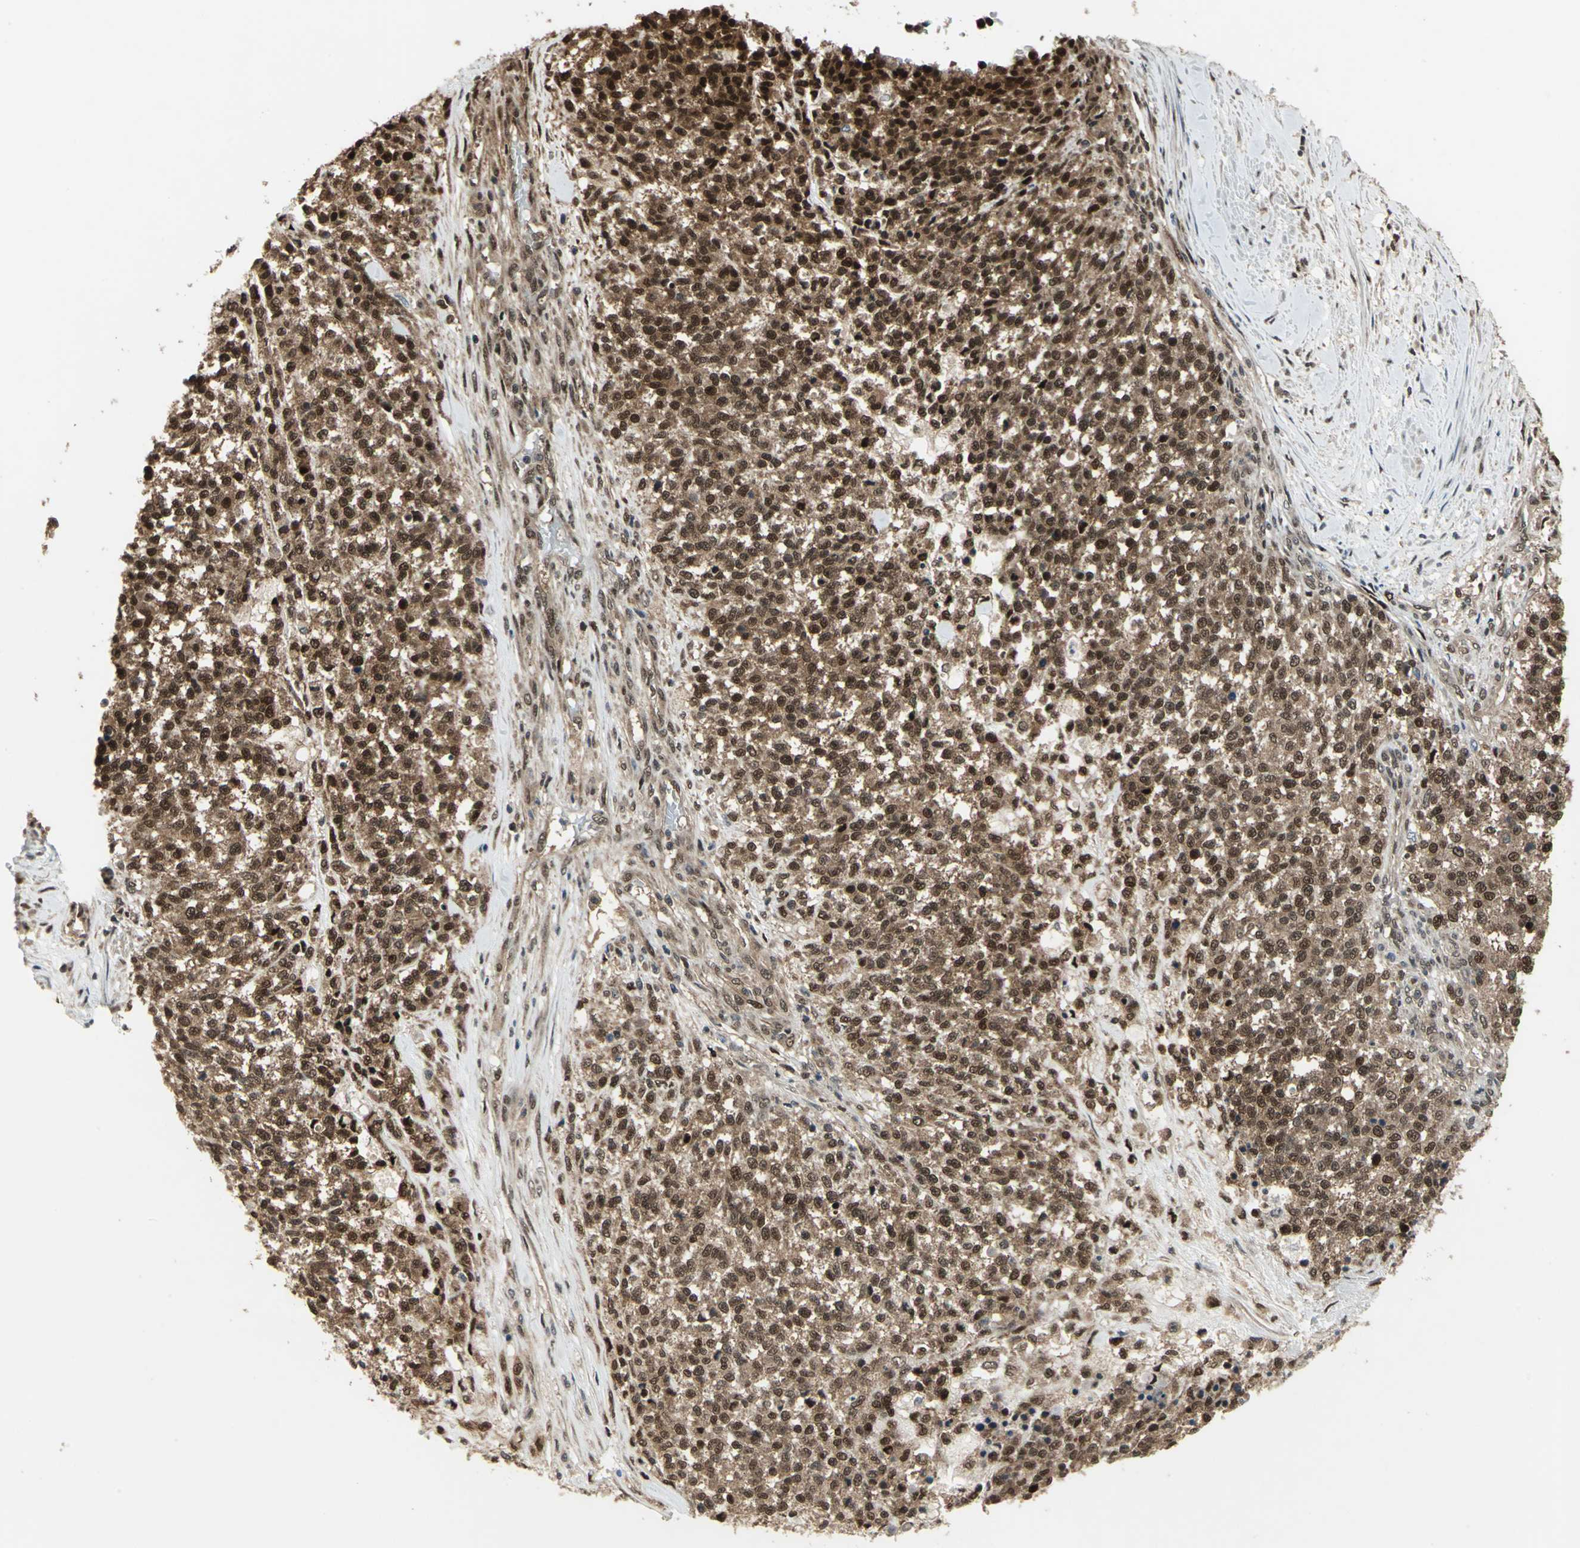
{"staining": {"intensity": "strong", "quantity": ">75%", "location": "cytoplasmic/membranous,nuclear"}, "tissue": "testis cancer", "cell_type": "Tumor cells", "image_type": "cancer", "snomed": [{"axis": "morphology", "description": "Seminoma, NOS"}, {"axis": "topography", "description": "Testis"}], "caption": "Immunohistochemistry histopathology image of testis cancer (seminoma) stained for a protein (brown), which demonstrates high levels of strong cytoplasmic/membranous and nuclear expression in about >75% of tumor cells.", "gene": "COPS5", "patient": {"sex": "male", "age": 59}}